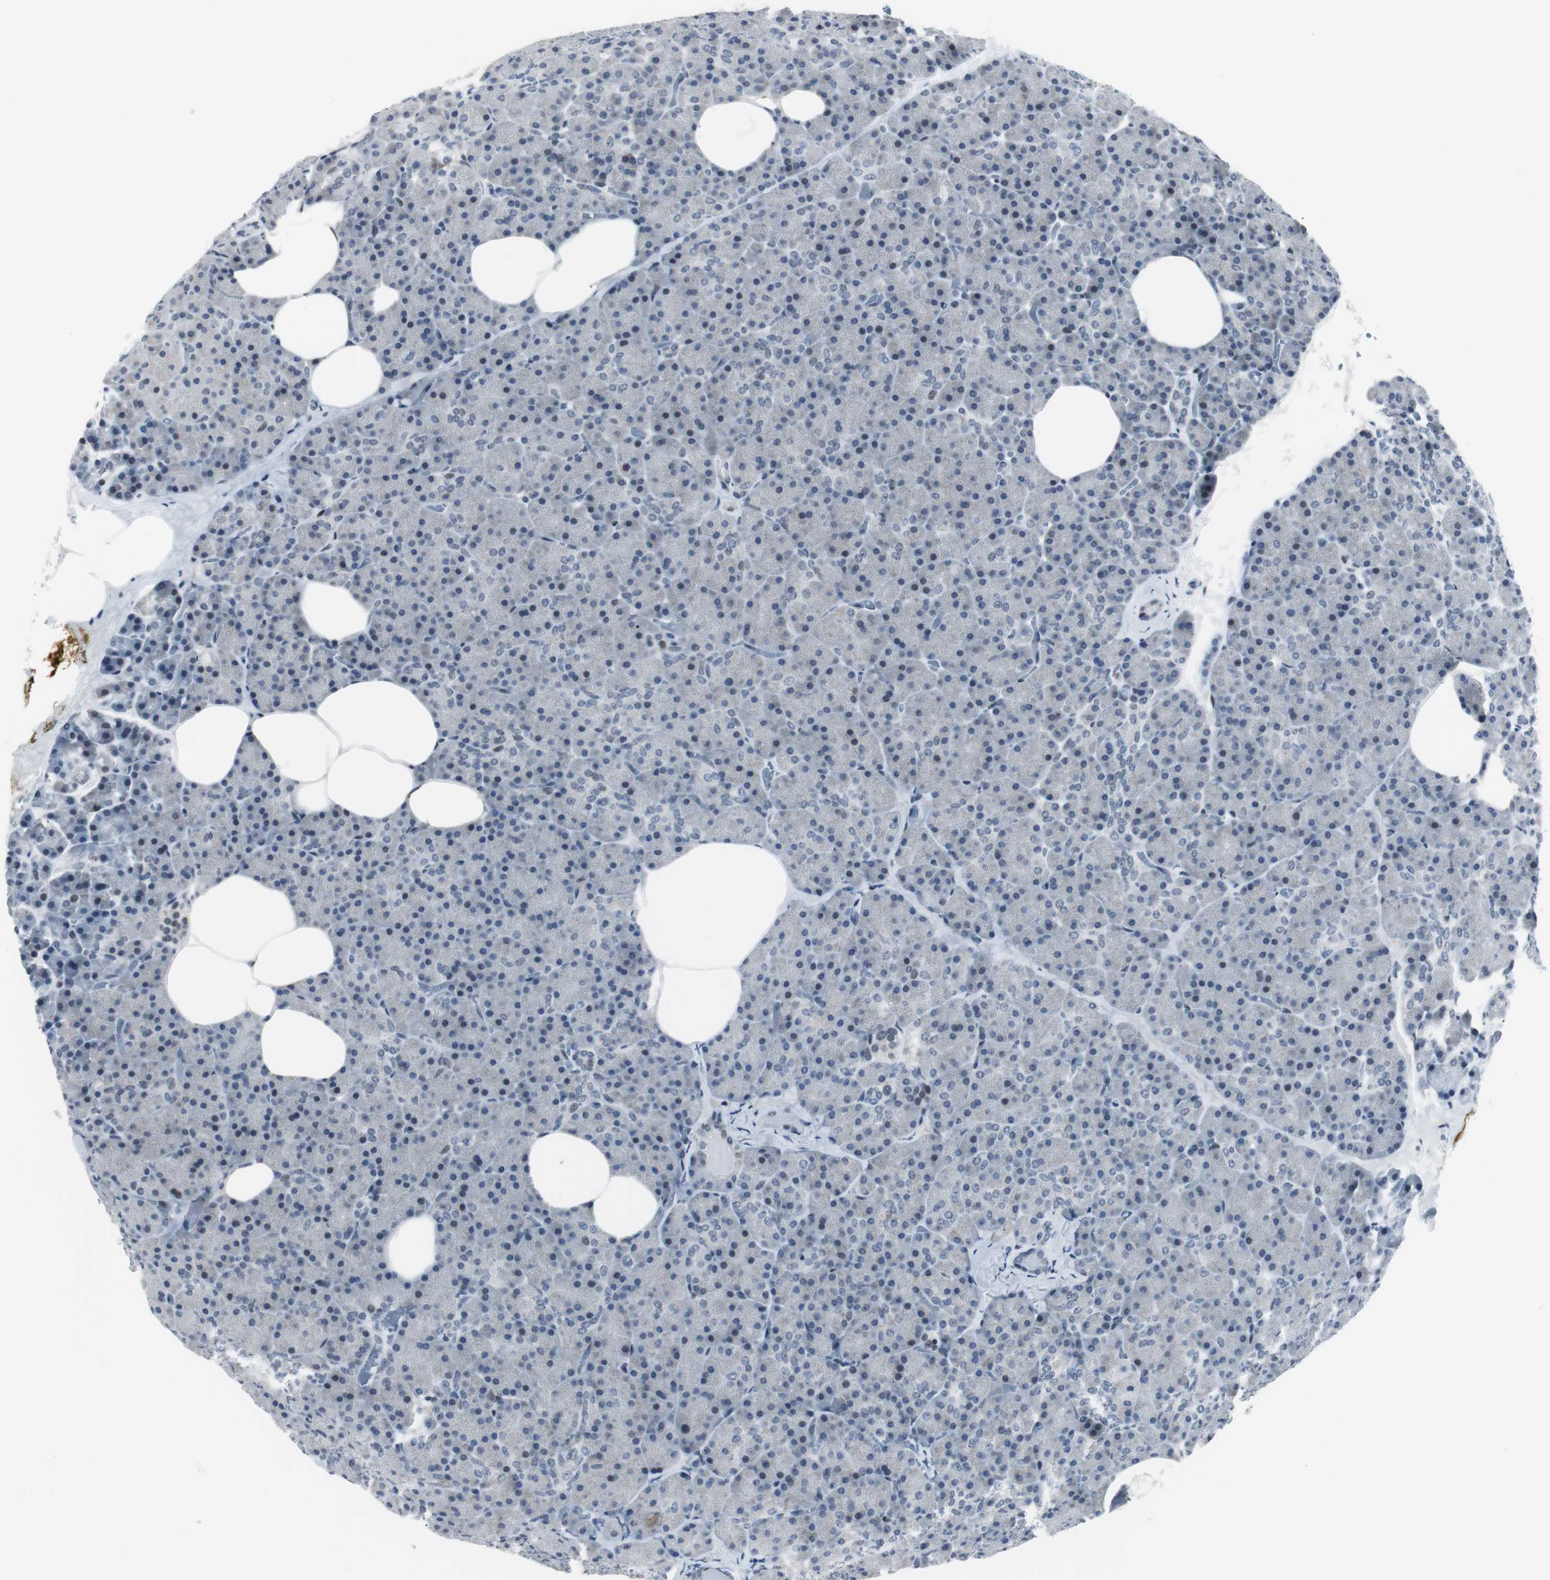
{"staining": {"intensity": "weak", "quantity": "<25%", "location": "nuclear"}, "tissue": "pancreas", "cell_type": "Exocrine glandular cells", "image_type": "normal", "snomed": [{"axis": "morphology", "description": "Normal tissue, NOS"}, {"axis": "topography", "description": "Pancreas"}], "caption": "DAB (3,3'-diaminobenzidine) immunohistochemical staining of normal human pancreas shows no significant positivity in exocrine glandular cells. Brightfield microscopy of immunohistochemistry stained with DAB (3,3'-diaminobenzidine) (brown) and hematoxylin (blue), captured at high magnification.", "gene": "MTA1", "patient": {"sex": "female", "age": 35}}